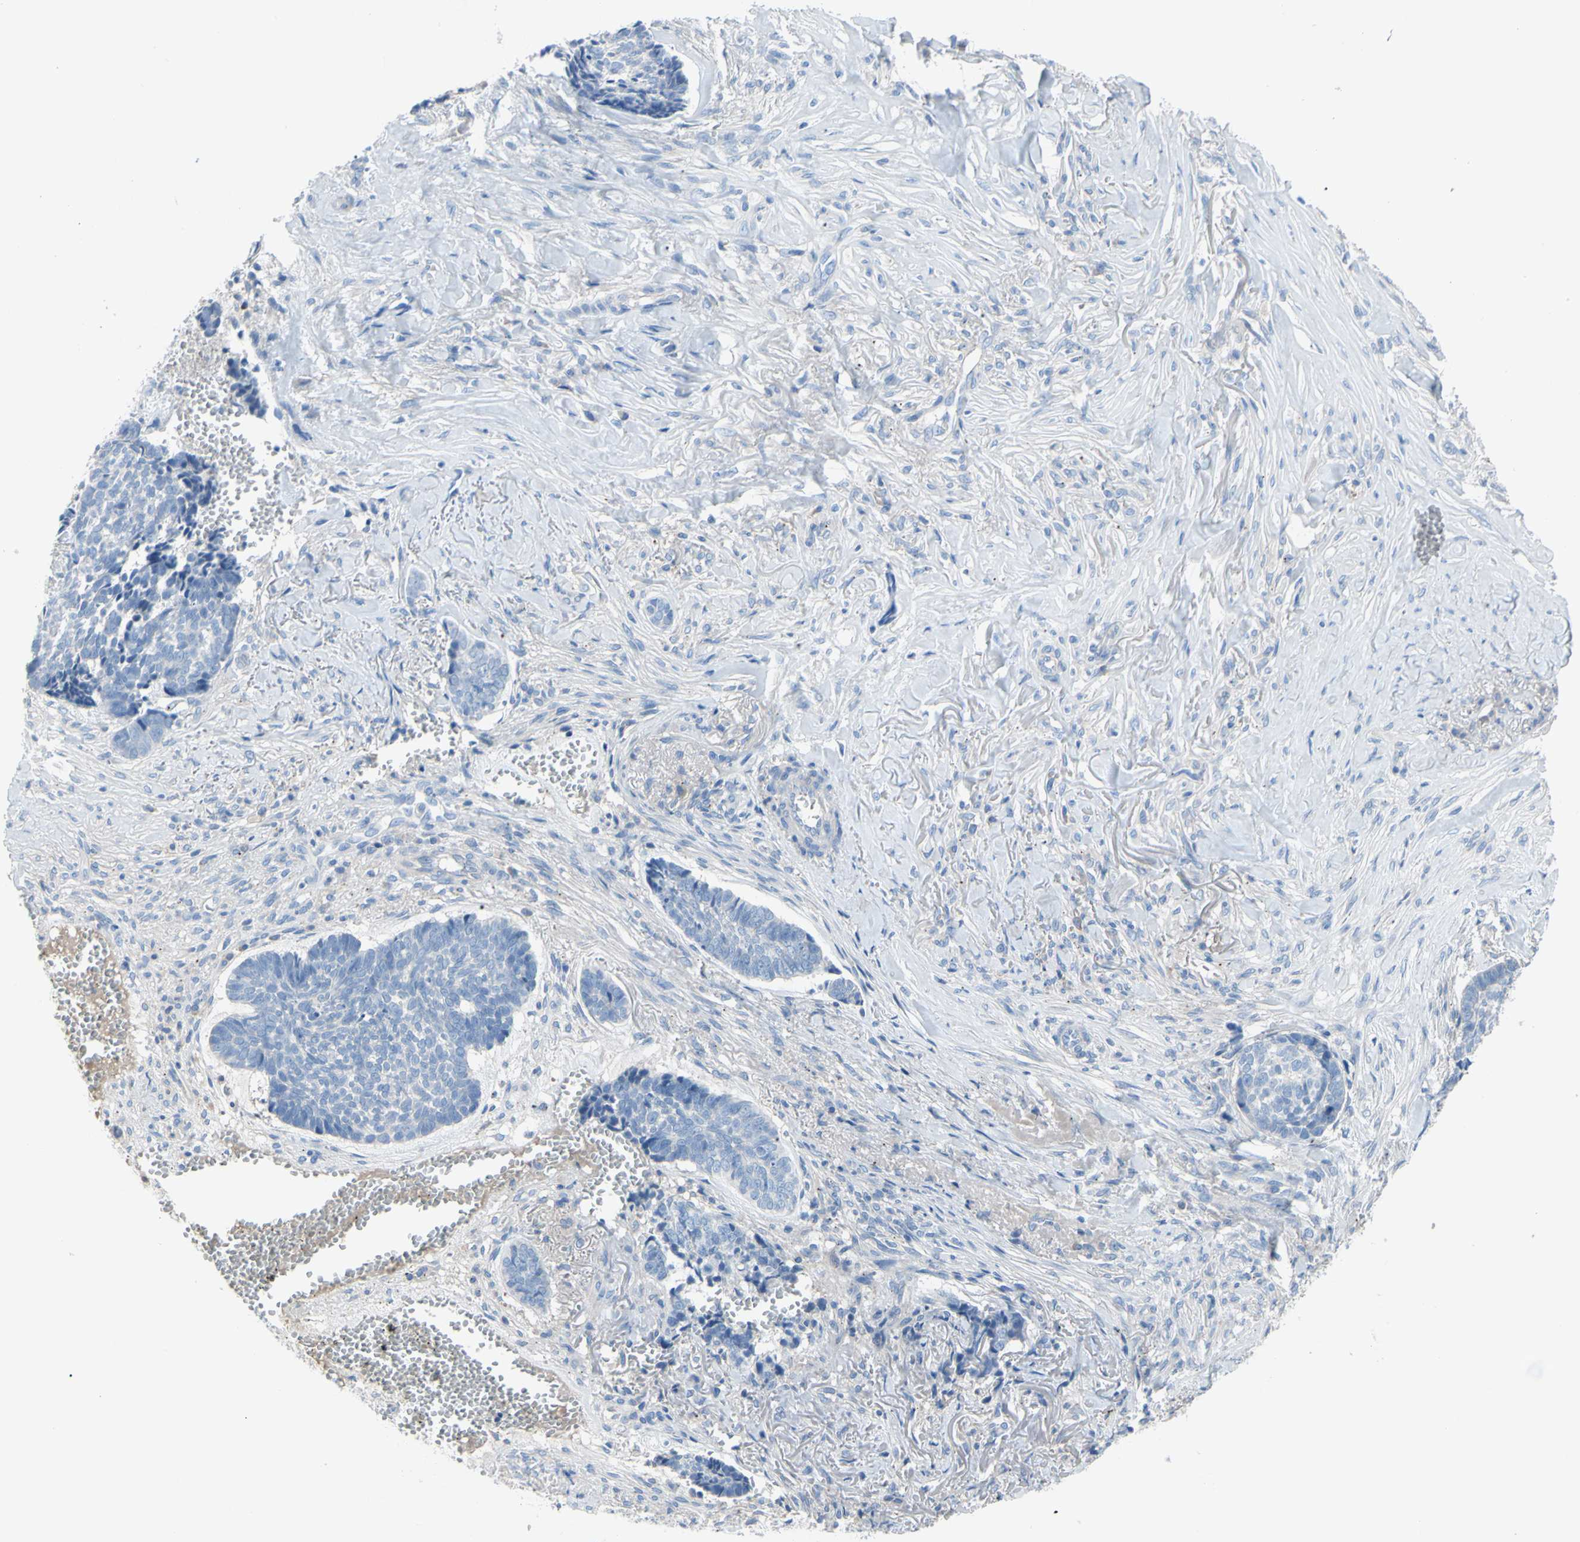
{"staining": {"intensity": "negative", "quantity": "none", "location": "none"}, "tissue": "skin cancer", "cell_type": "Tumor cells", "image_type": "cancer", "snomed": [{"axis": "morphology", "description": "Basal cell carcinoma"}, {"axis": "topography", "description": "Skin"}], "caption": "Tumor cells show no significant protein expression in basal cell carcinoma (skin).", "gene": "TMEM59L", "patient": {"sex": "male", "age": 84}}